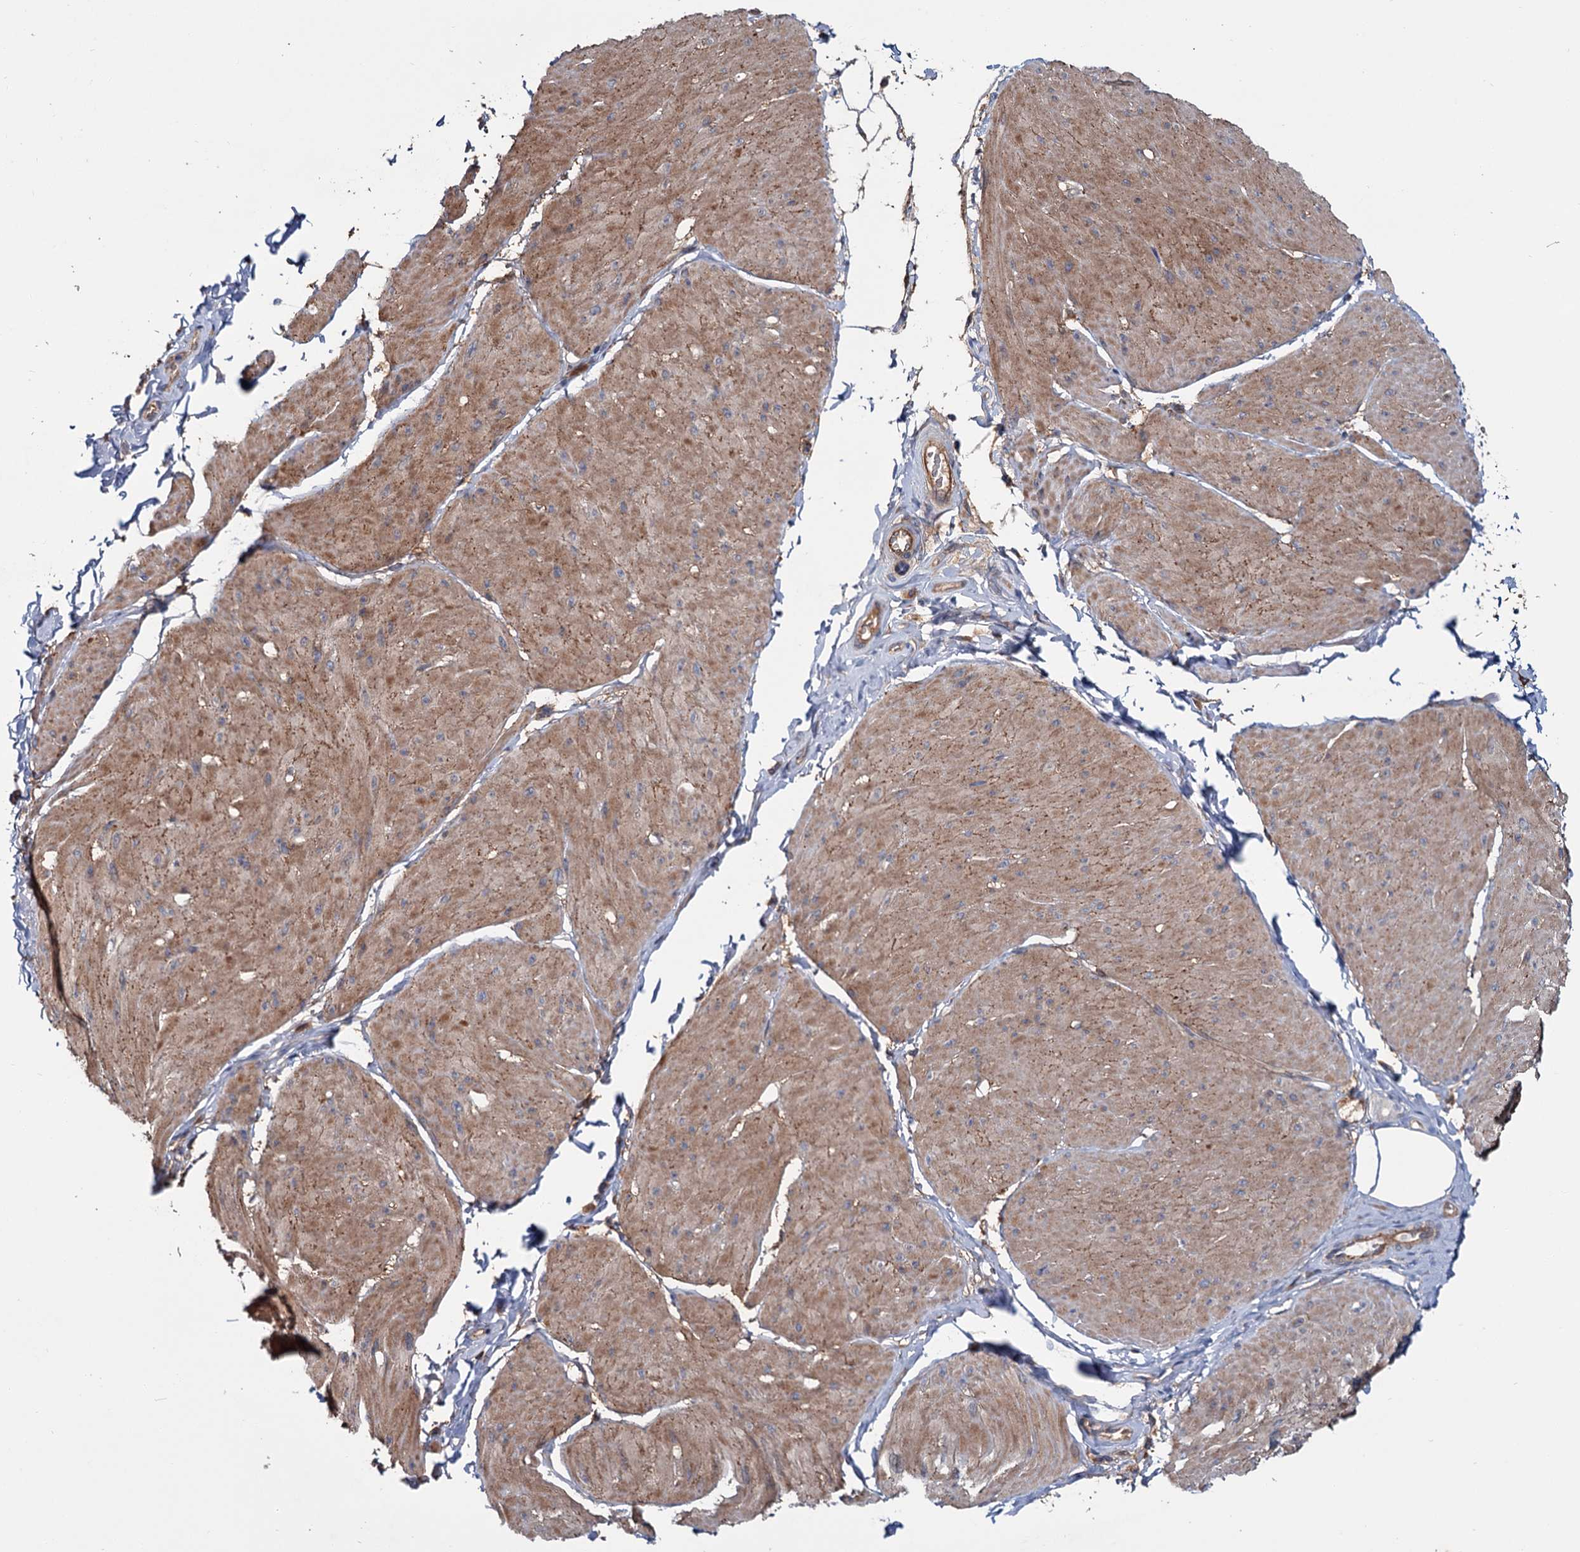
{"staining": {"intensity": "moderate", "quantity": ">75%", "location": "cytoplasmic/membranous"}, "tissue": "smooth muscle", "cell_type": "Smooth muscle cells", "image_type": "normal", "snomed": [{"axis": "morphology", "description": "Urothelial carcinoma, High grade"}, {"axis": "topography", "description": "Urinary bladder"}], "caption": "Moderate cytoplasmic/membranous protein staining is identified in approximately >75% of smooth muscle cells in smooth muscle.", "gene": "MTRR", "patient": {"sex": "male", "age": 46}}